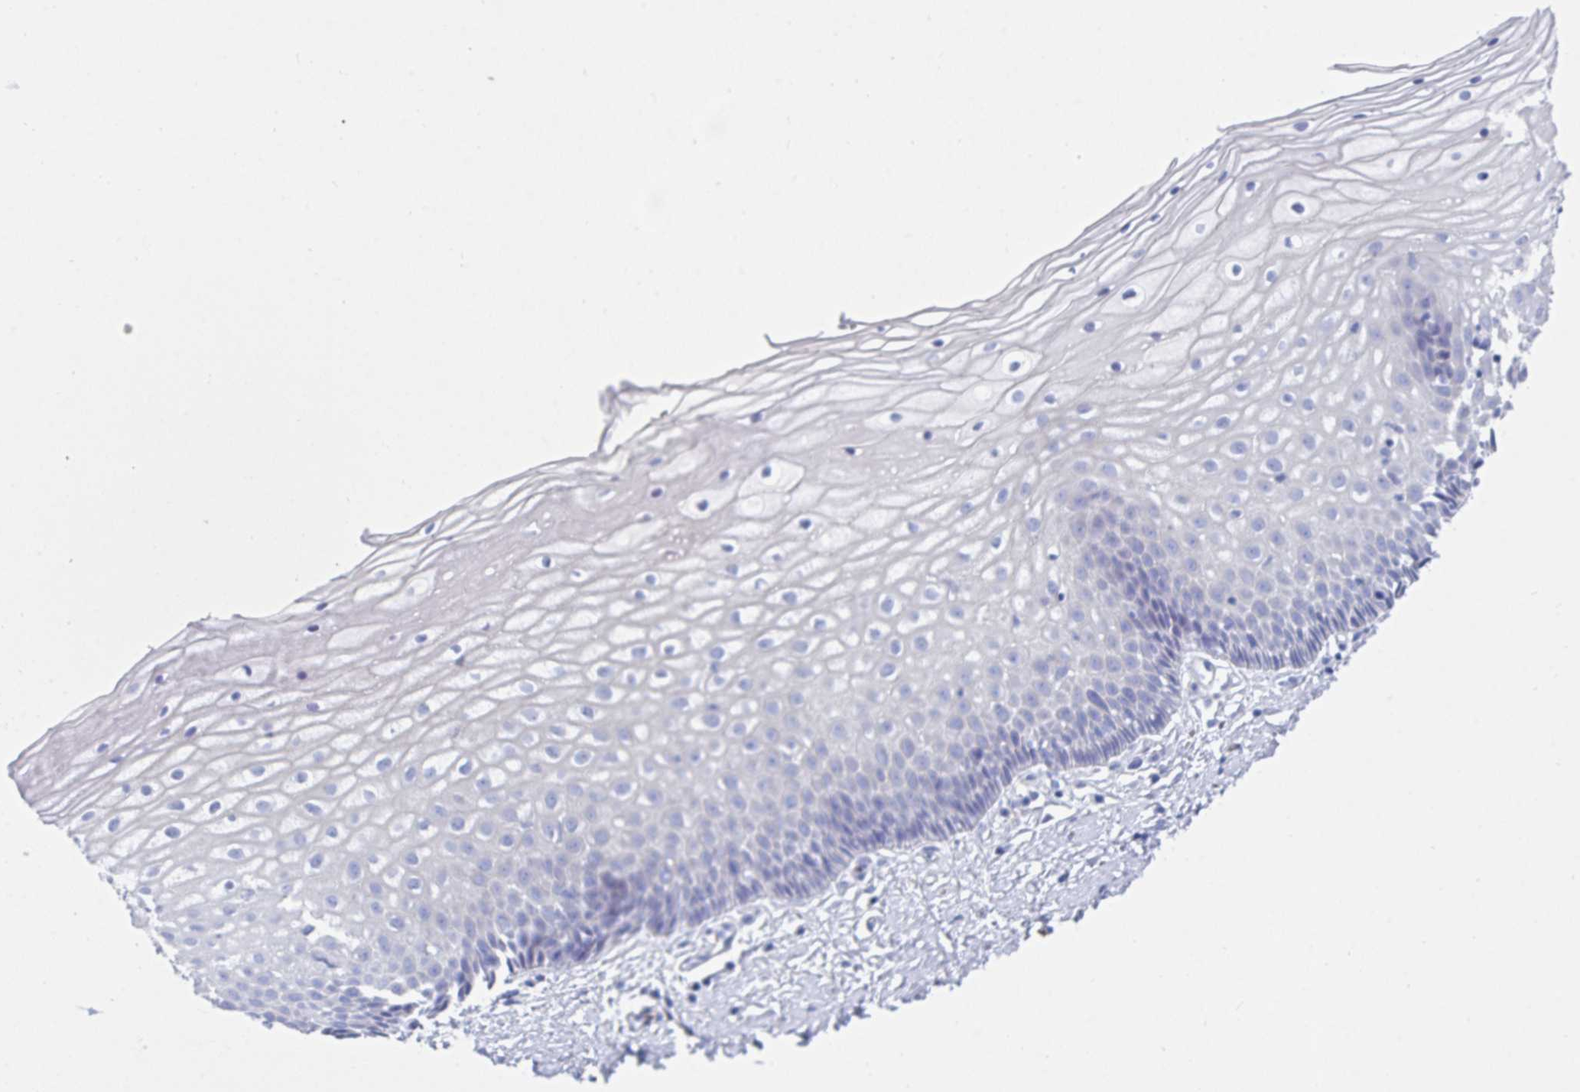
{"staining": {"intensity": "moderate", "quantity": ">75%", "location": "cytoplasmic/membranous"}, "tissue": "cervix", "cell_type": "Glandular cells", "image_type": "normal", "snomed": [{"axis": "morphology", "description": "Normal tissue, NOS"}, {"axis": "topography", "description": "Cervix"}], "caption": "Protein staining displays moderate cytoplasmic/membranous expression in about >75% of glandular cells in normal cervix.", "gene": "MROH2B", "patient": {"sex": "female", "age": 36}}